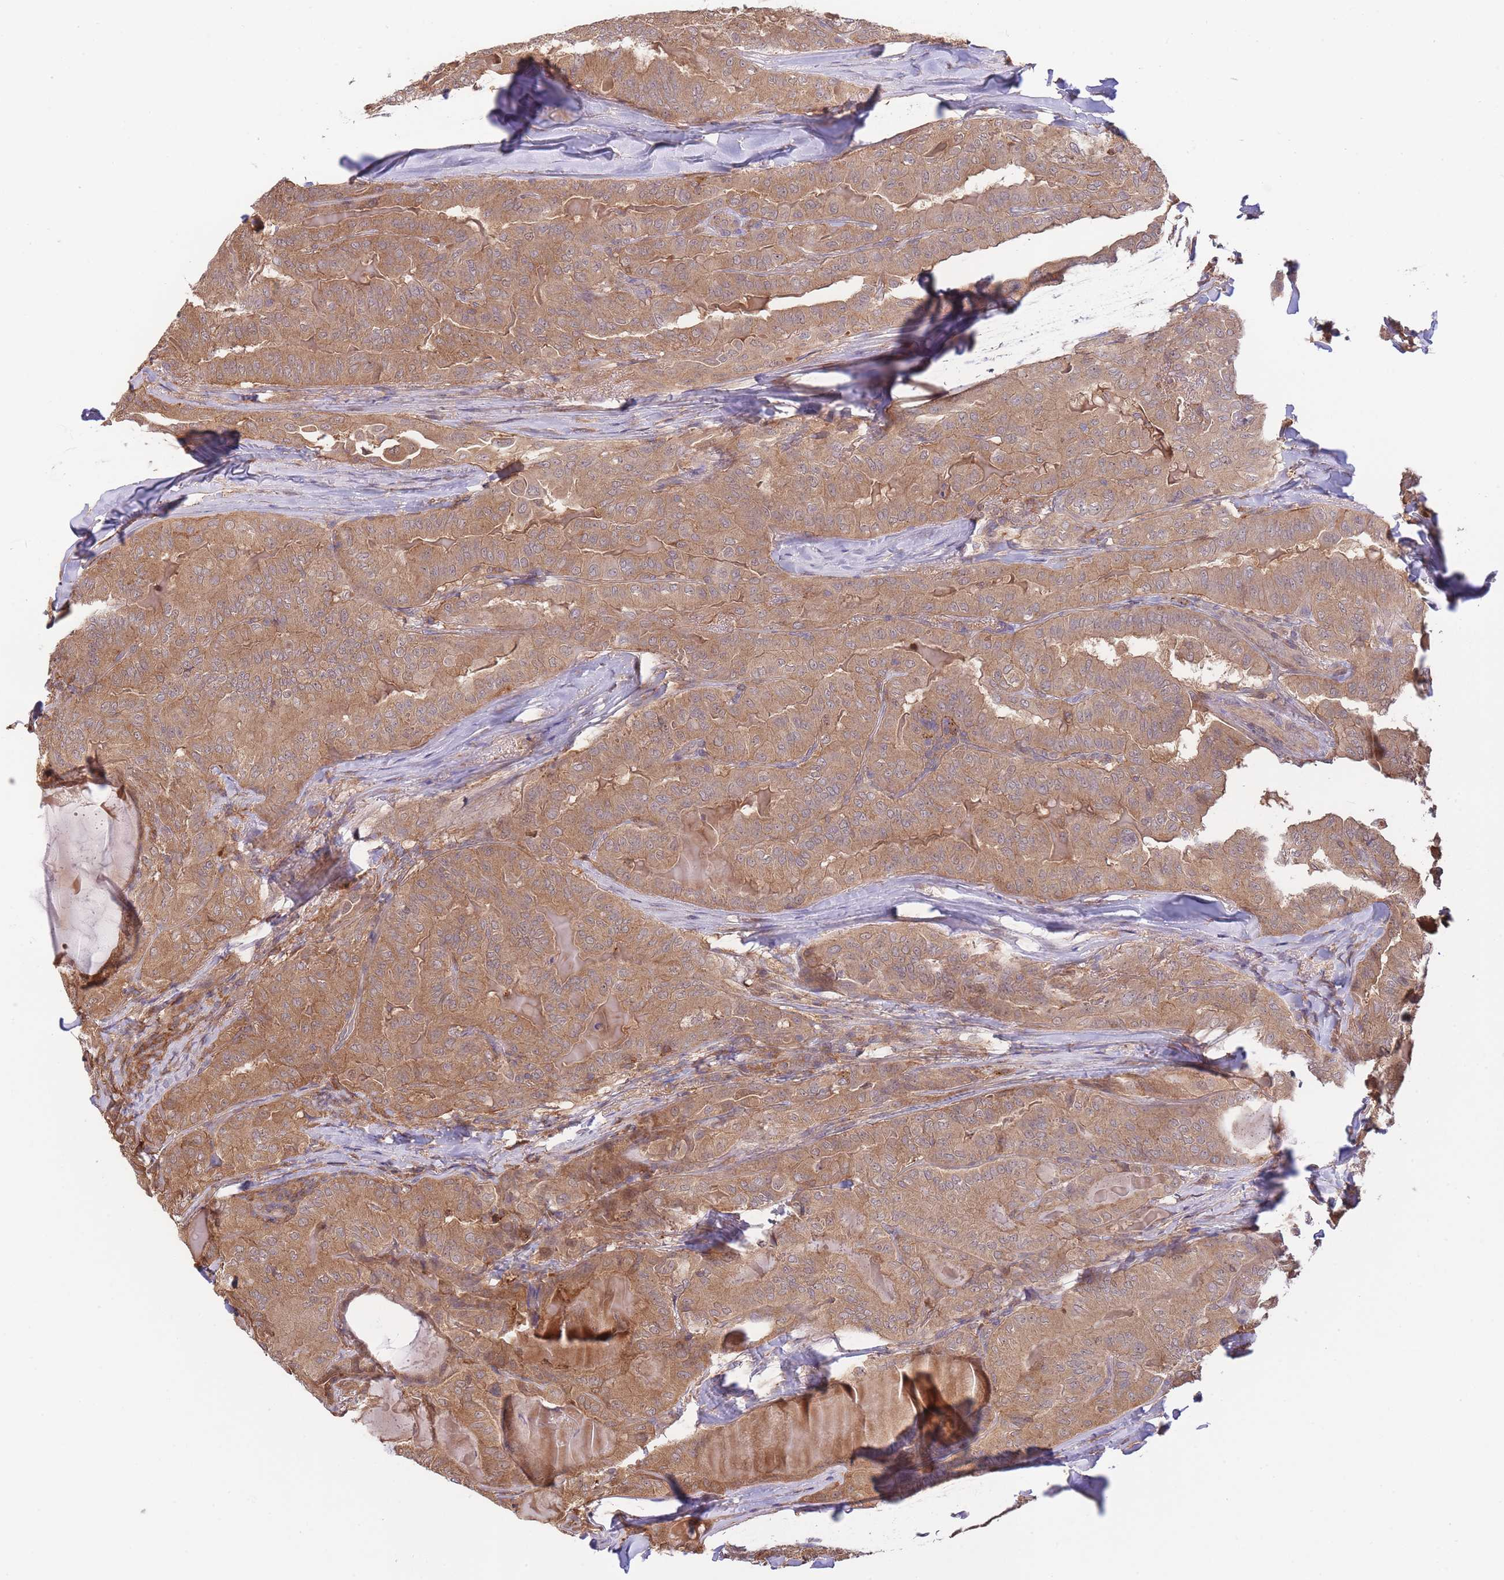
{"staining": {"intensity": "moderate", "quantity": ">75%", "location": "cytoplasmic/membranous"}, "tissue": "thyroid cancer", "cell_type": "Tumor cells", "image_type": "cancer", "snomed": [{"axis": "morphology", "description": "Papillary adenocarcinoma, NOS"}, {"axis": "topography", "description": "Thyroid gland"}], "caption": "Immunohistochemical staining of thyroid cancer (papillary adenocarcinoma) displays medium levels of moderate cytoplasmic/membranous protein expression in approximately >75% of tumor cells. The staining was performed using DAB (3,3'-diaminobenzidine), with brown indicating positive protein expression. Nuclei are stained blue with hematoxylin.", "gene": "ZNF304", "patient": {"sex": "female", "age": 68}}